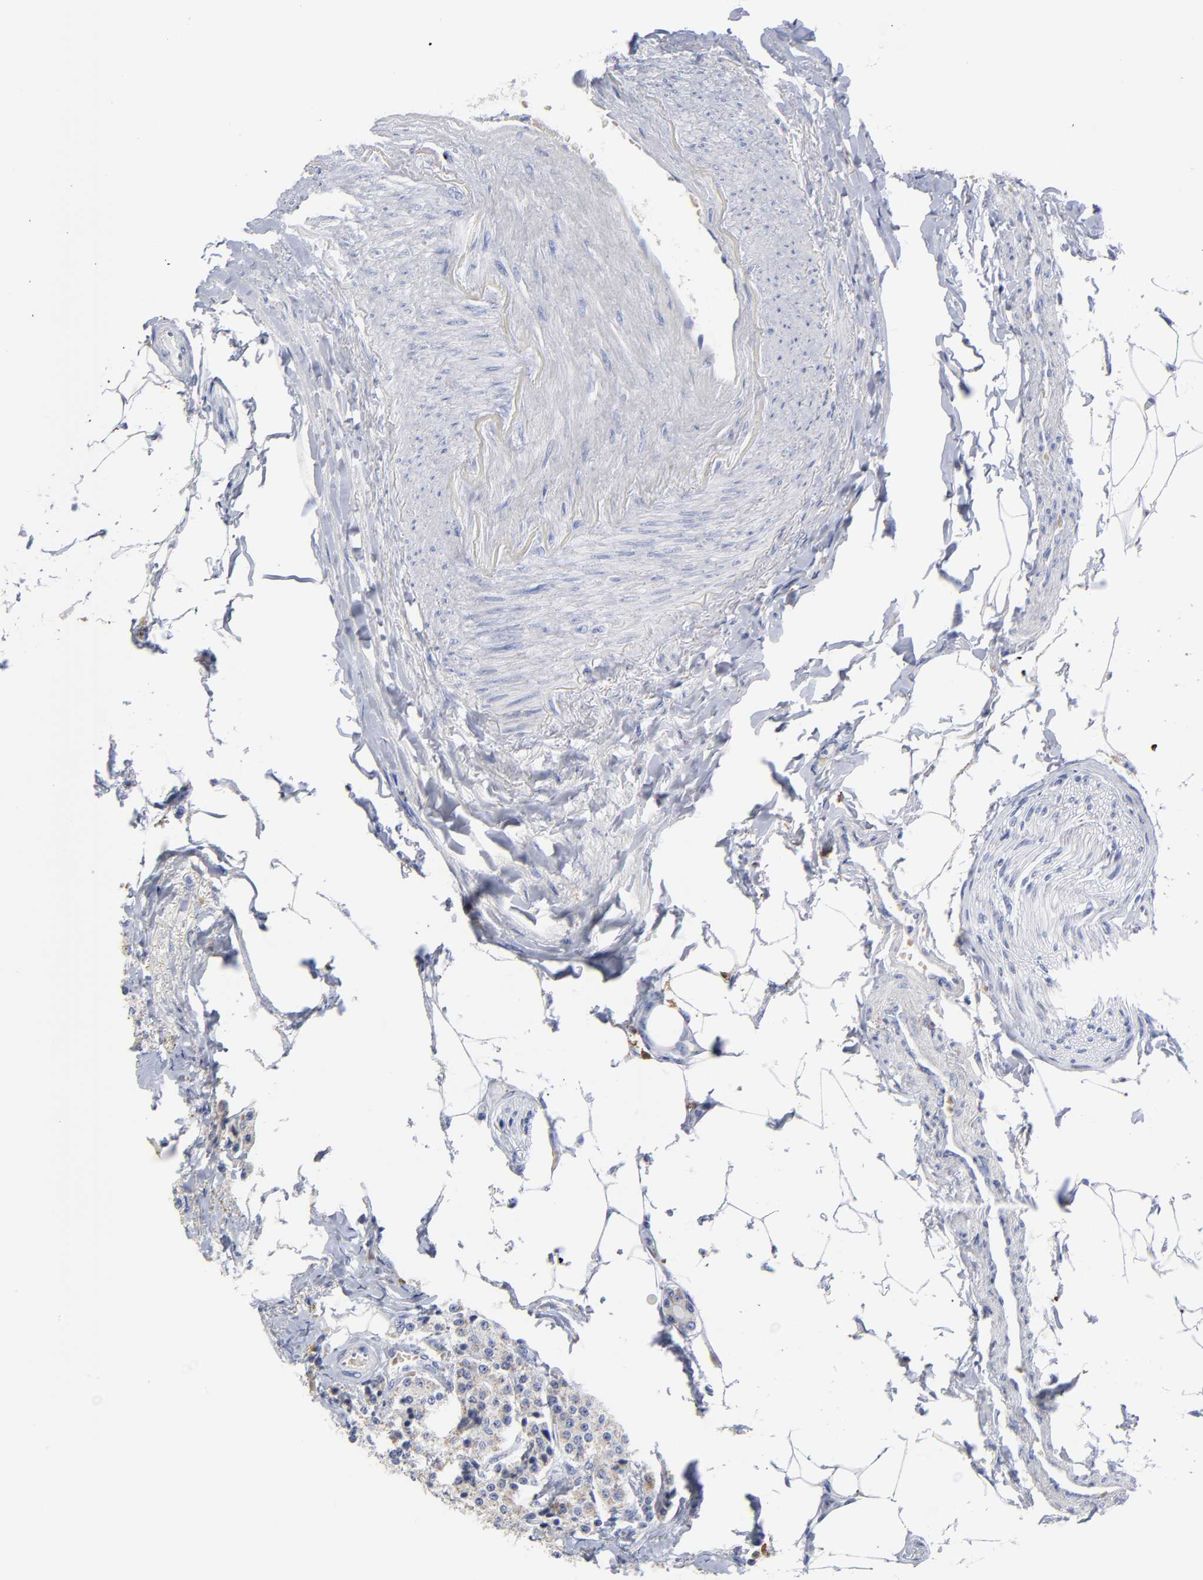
{"staining": {"intensity": "weak", "quantity": "25%-75%", "location": "cytoplasmic/membranous"}, "tissue": "carcinoid", "cell_type": "Tumor cells", "image_type": "cancer", "snomed": [{"axis": "morphology", "description": "Carcinoid, malignant, NOS"}, {"axis": "topography", "description": "Colon"}], "caption": "Human carcinoid stained for a protein (brown) displays weak cytoplasmic/membranous positive expression in approximately 25%-75% of tumor cells.", "gene": "PTP4A1", "patient": {"sex": "female", "age": 61}}